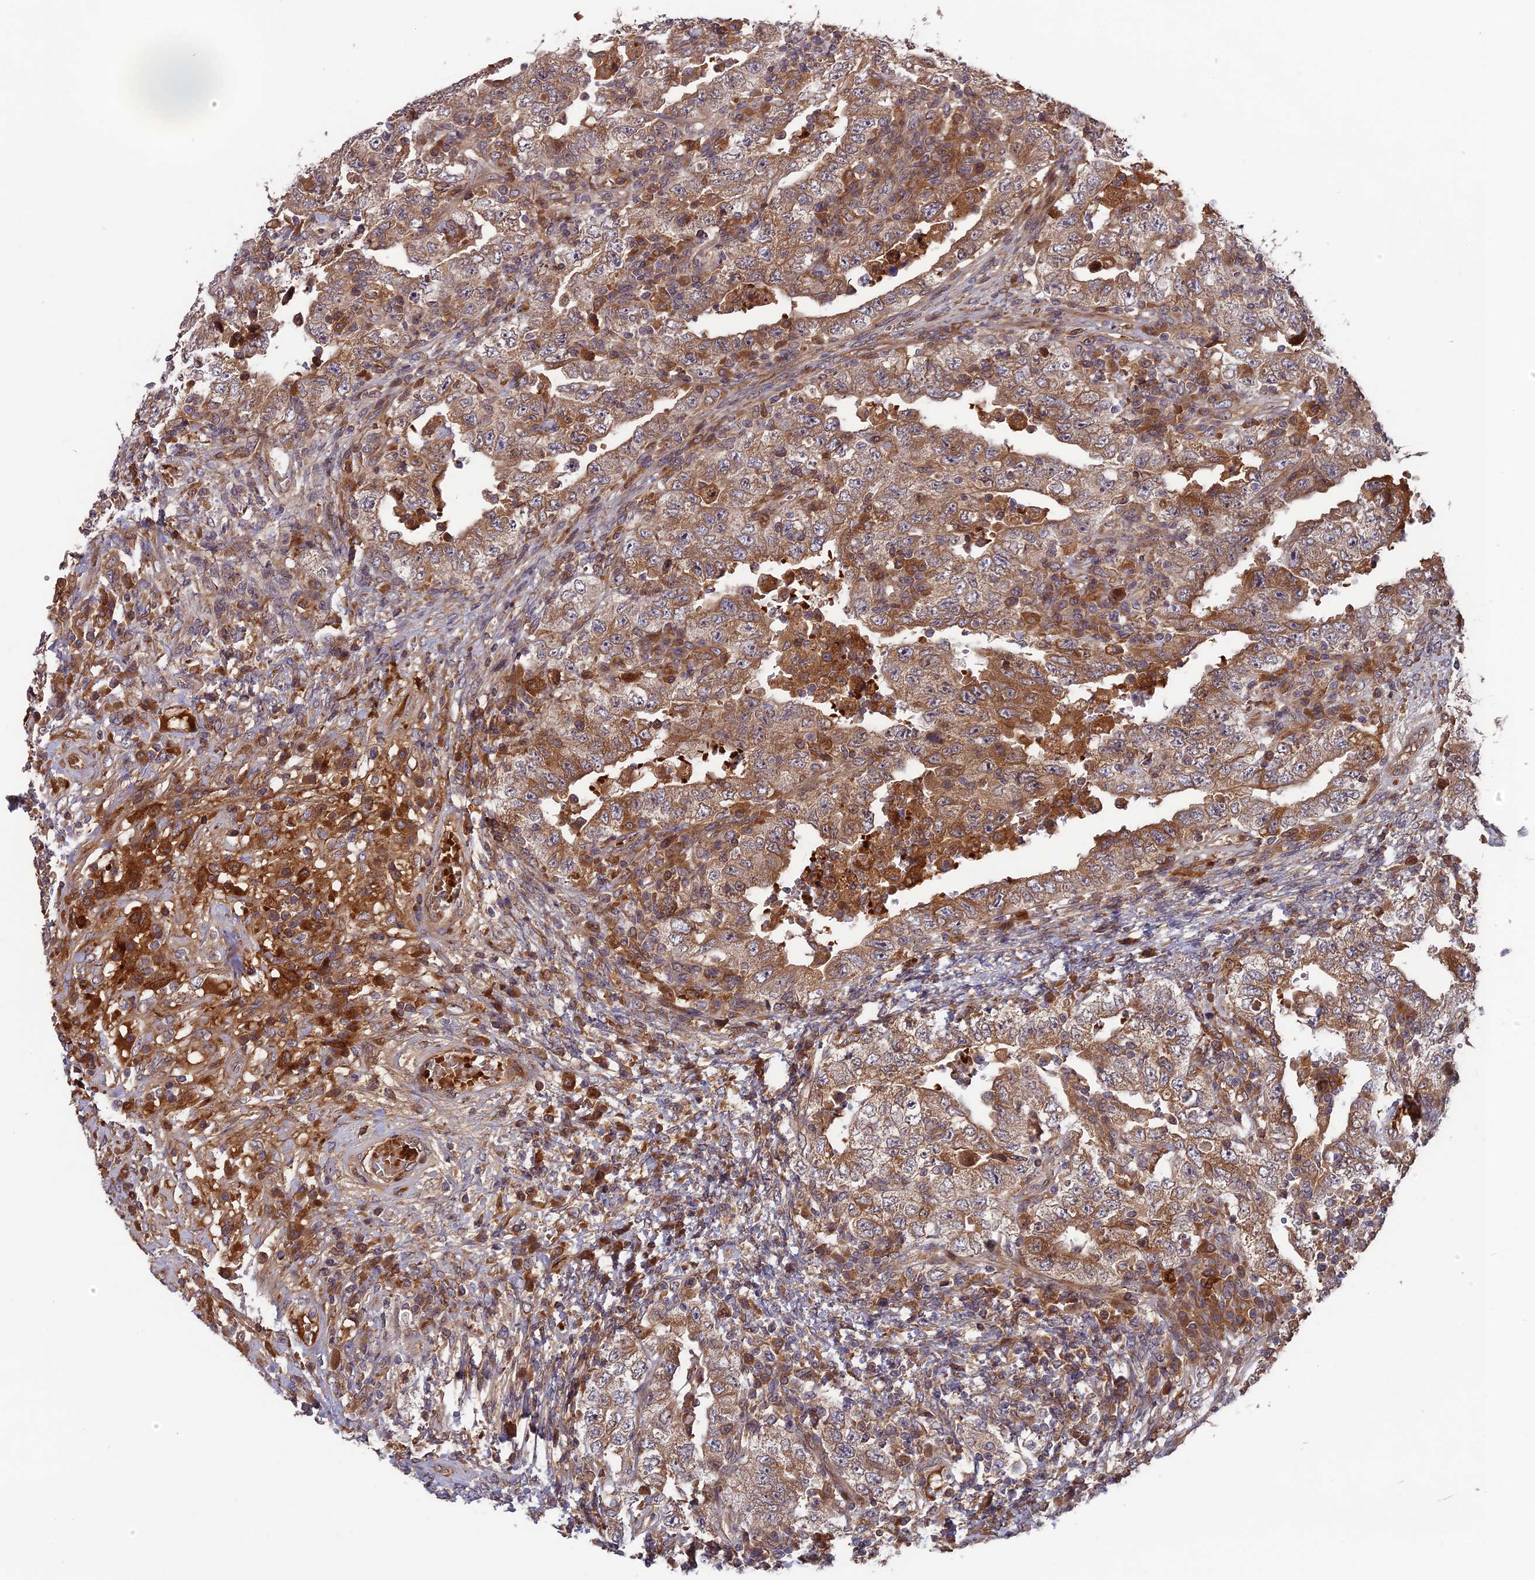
{"staining": {"intensity": "strong", "quantity": "25%-75%", "location": "cytoplasmic/membranous"}, "tissue": "testis cancer", "cell_type": "Tumor cells", "image_type": "cancer", "snomed": [{"axis": "morphology", "description": "Carcinoma, Embryonal, NOS"}, {"axis": "topography", "description": "Testis"}], "caption": "Embryonal carcinoma (testis) was stained to show a protein in brown. There is high levels of strong cytoplasmic/membranous staining in about 25%-75% of tumor cells. (brown staining indicates protein expression, while blue staining denotes nuclei).", "gene": "TMUB2", "patient": {"sex": "male", "age": 26}}